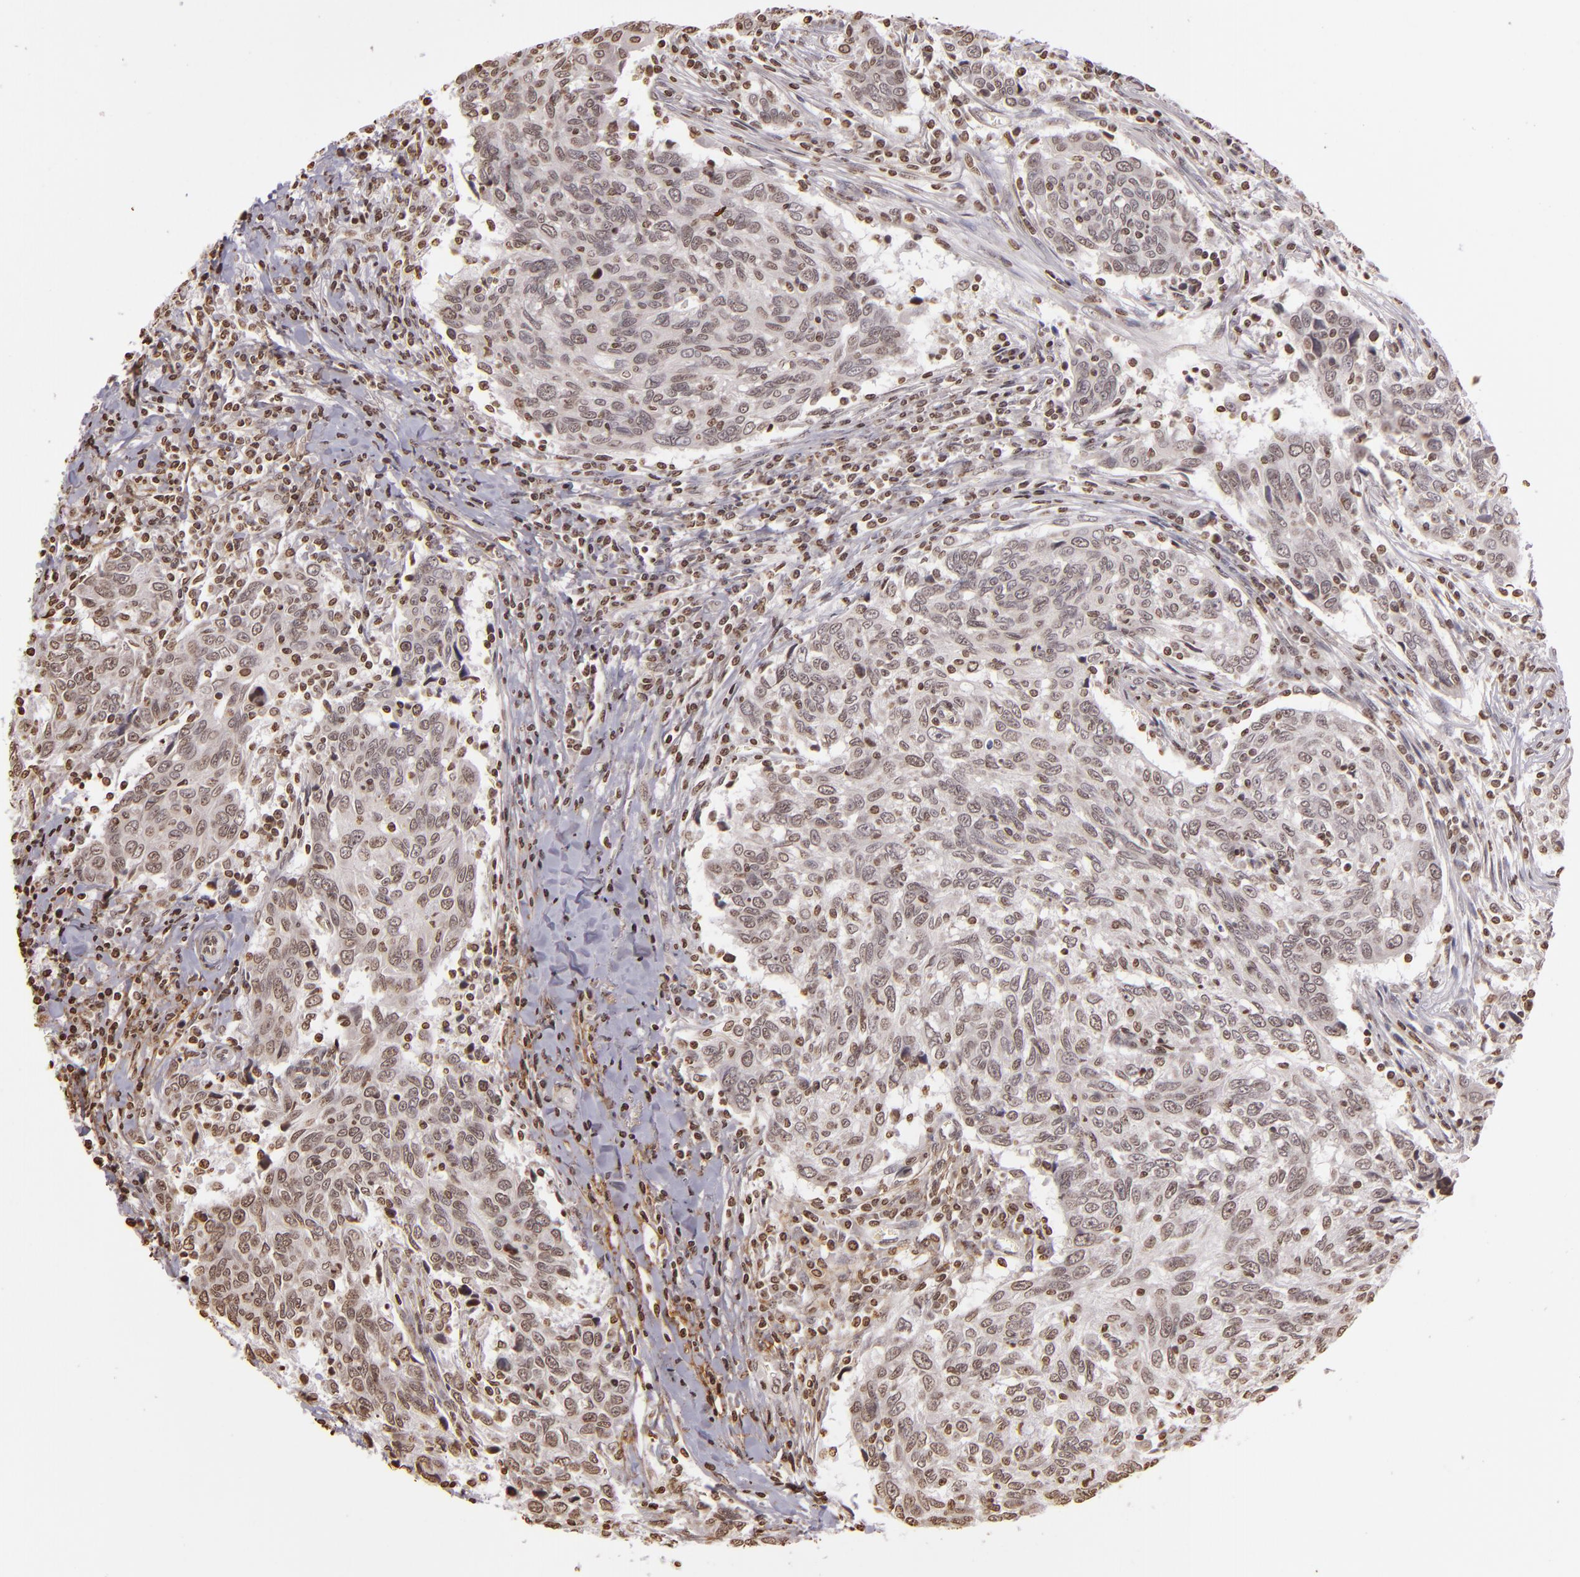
{"staining": {"intensity": "weak", "quantity": ">75%", "location": "nuclear"}, "tissue": "breast cancer", "cell_type": "Tumor cells", "image_type": "cancer", "snomed": [{"axis": "morphology", "description": "Duct carcinoma"}, {"axis": "topography", "description": "Breast"}], "caption": "Immunohistochemical staining of breast cancer (intraductal carcinoma) displays low levels of weak nuclear protein staining in about >75% of tumor cells.", "gene": "THRB", "patient": {"sex": "female", "age": 50}}